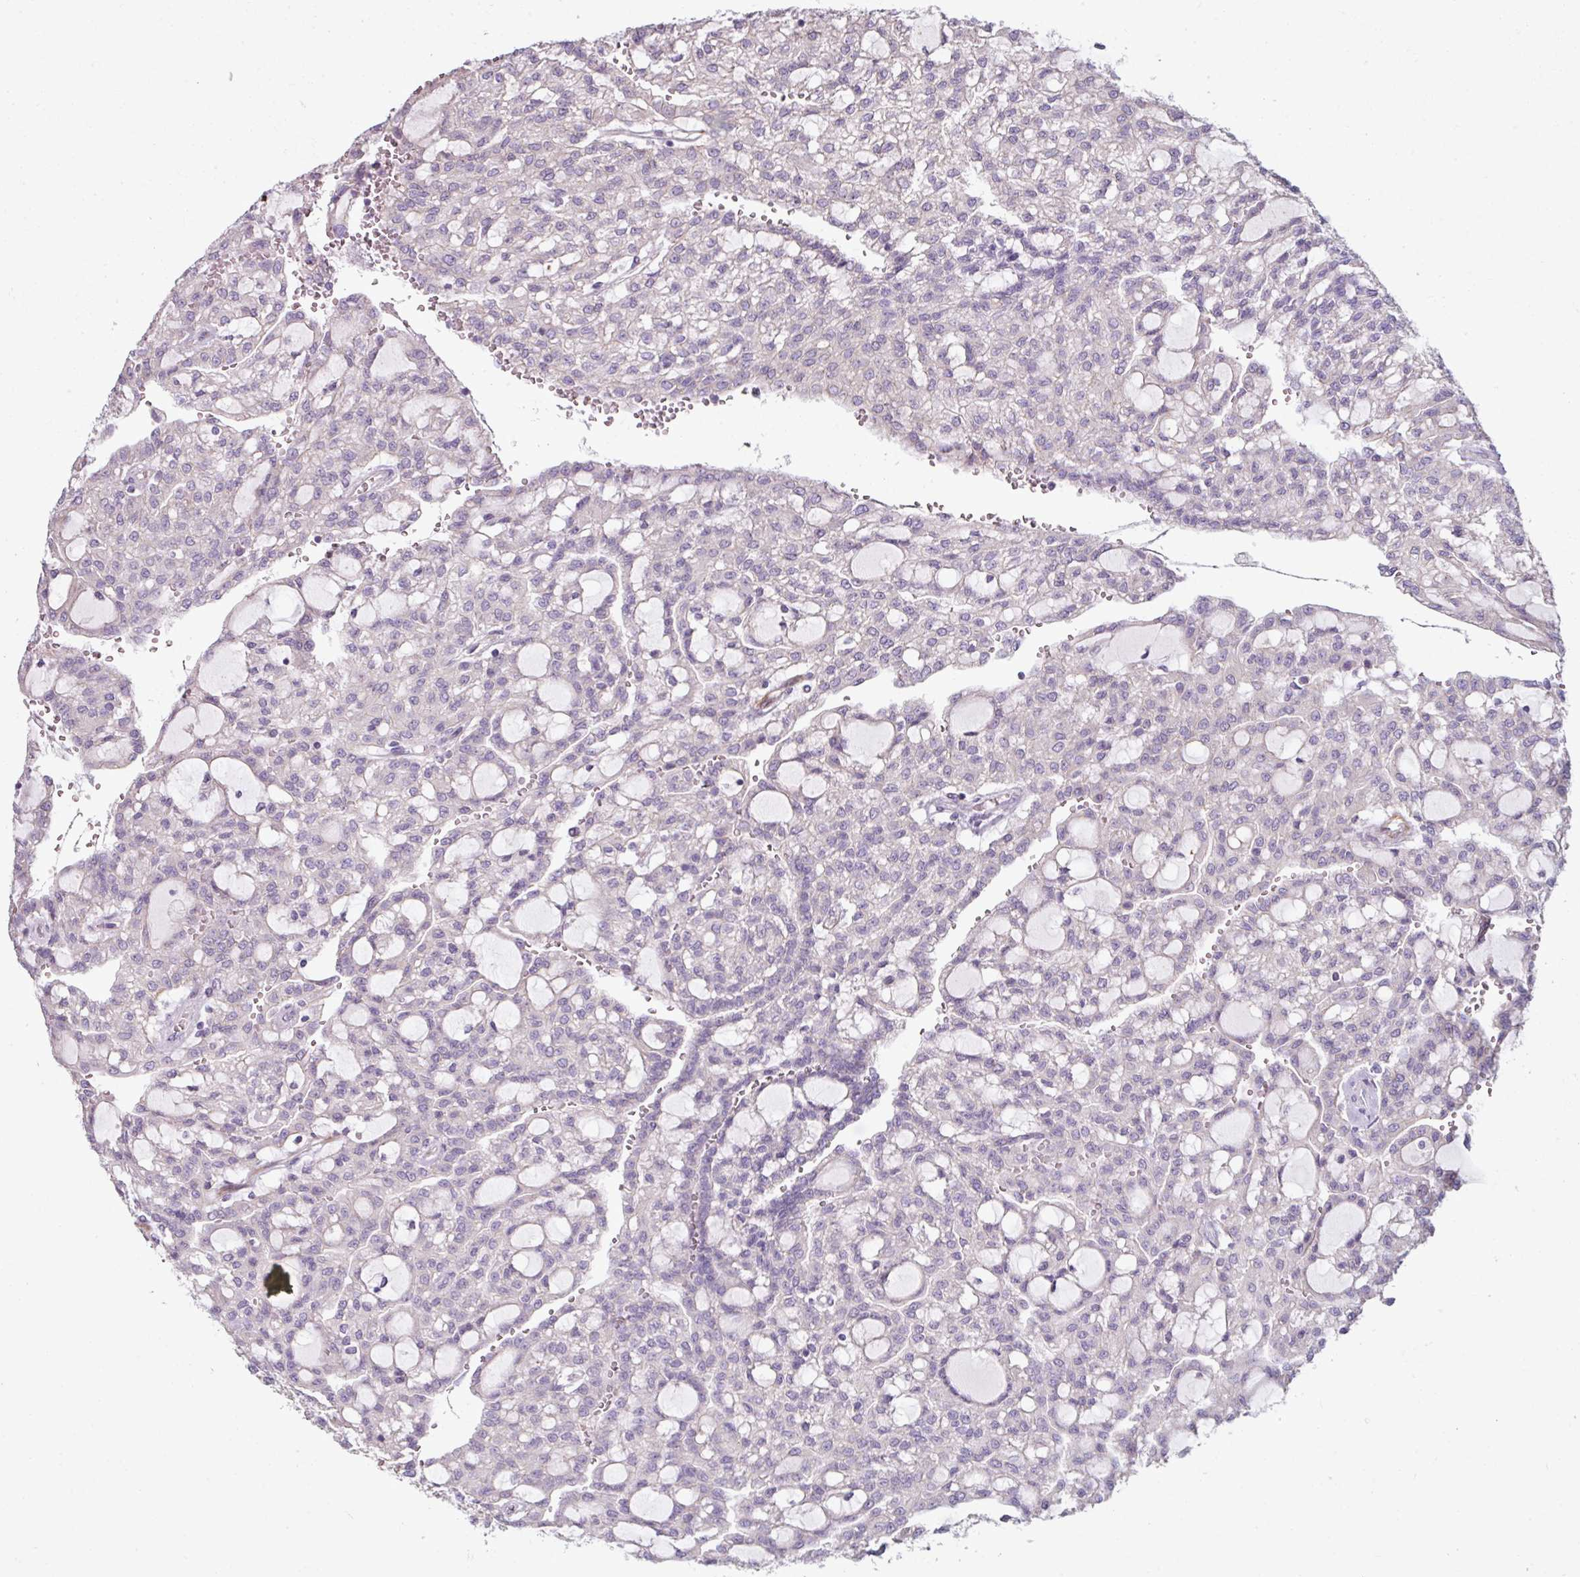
{"staining": {"intensity": "negative", "quantity": "none", "location": "none"}, "tissue": "renal cancer", "cell_type": "Tumor cells", "image_type": "cancer", "snomed": [{"axis": "morphology", "description": "Adenocarcinoma, NOS"}, {"axis": "topography", "description": "Kidney"}], "caption": "This image is of renal cancer (adenocarcinoma) stained with IHC to label a protein in brown with the nuclei are counter-stained blue. There is no expression in tumor cells. Brightfield microscopy of immunohistochemistry (IHC) stained with DAB (brown) and hematoxylin (blue), captured at high magnification.", "gene": "FHAD1", "patient": {"sex": "male", "age": 63}}